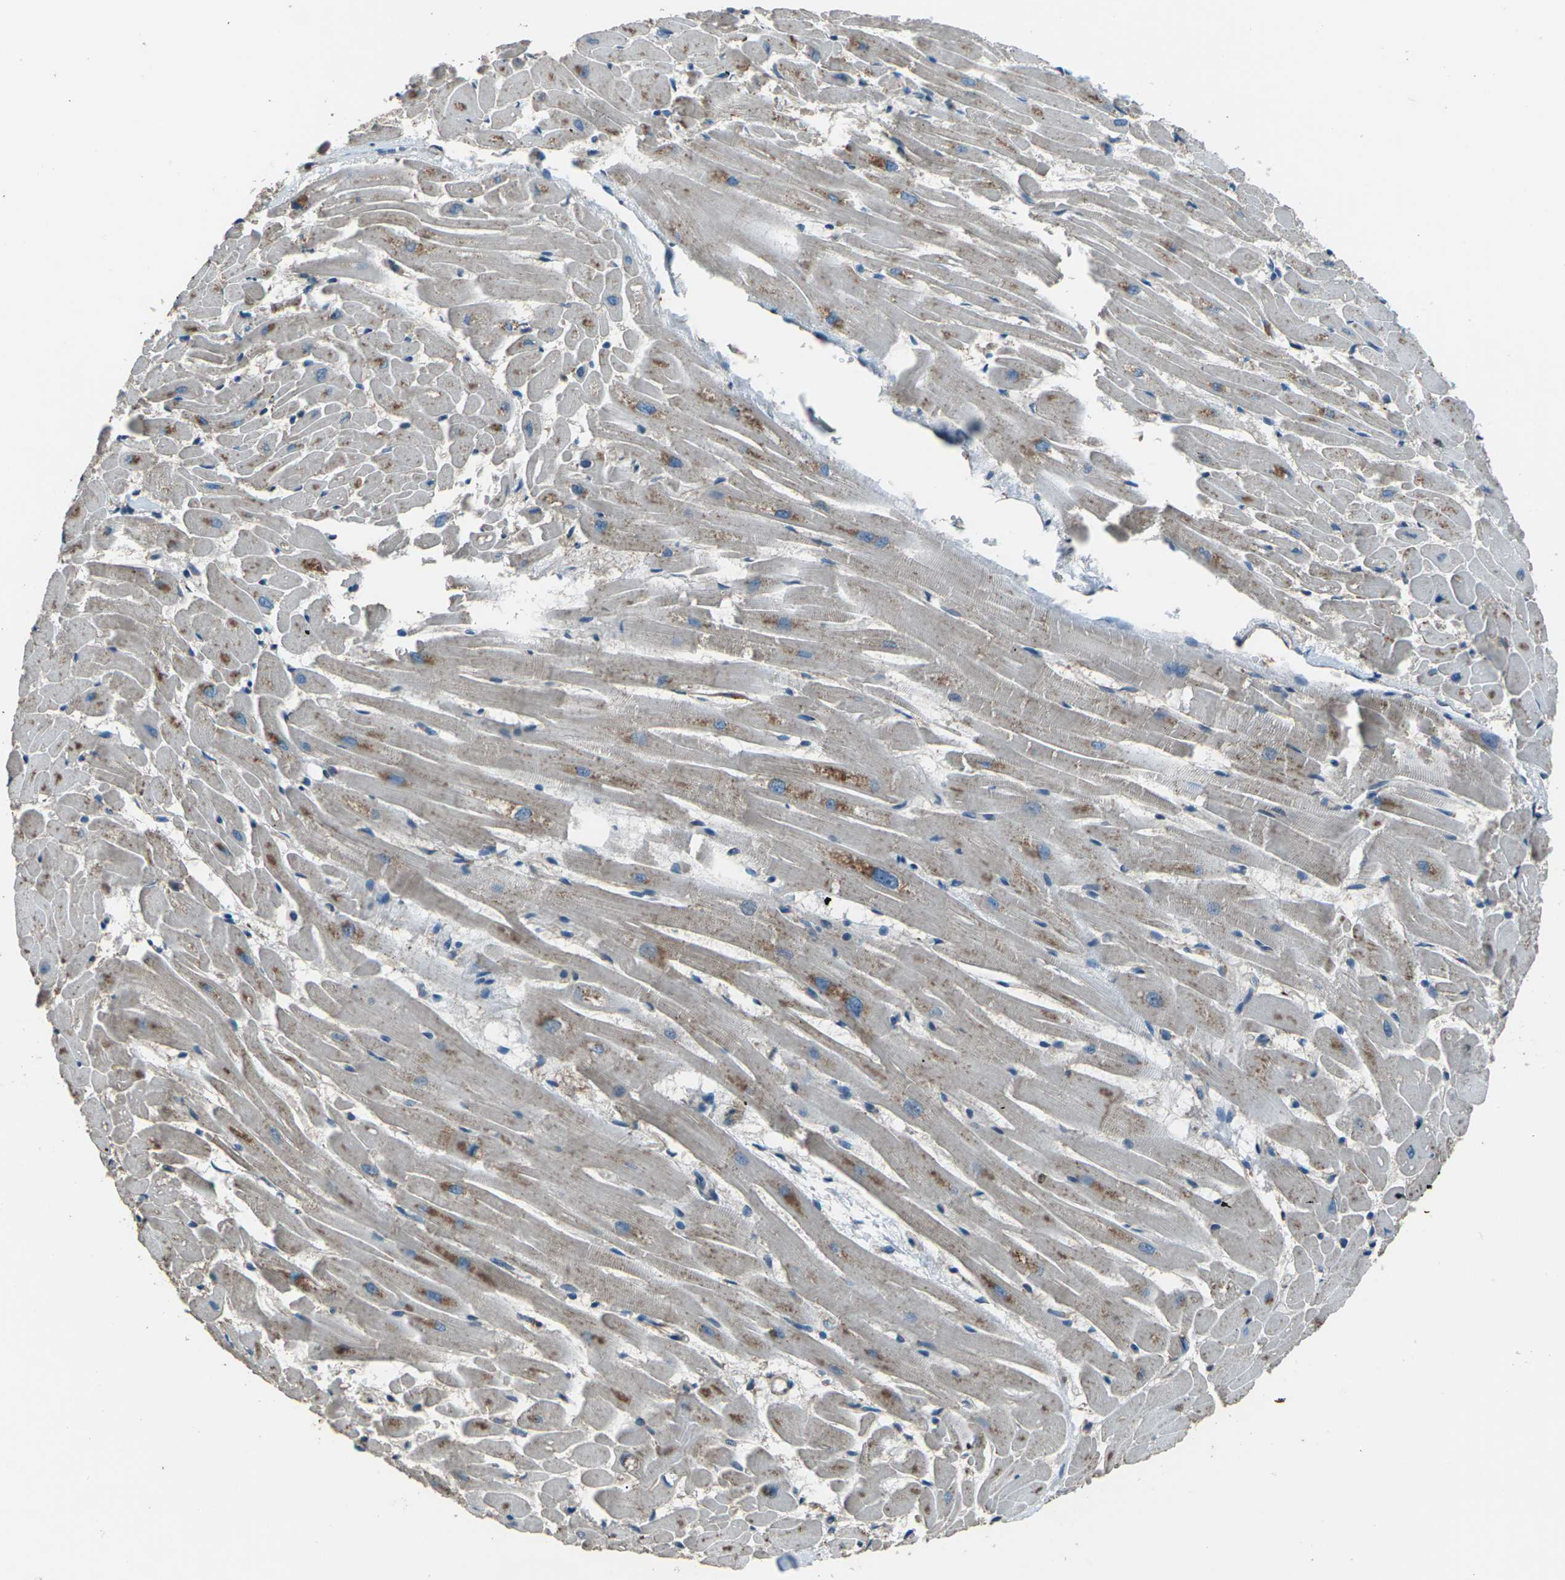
{"staining": {"intensity": "moderate", "quantity": ">75%", "location": "cytoplasmic/membranous"}, "tissue": "heart muscle", "cell_type": "Cardiomyocytes", "image_type": "normal", "snomed": [{"axis": "morphology", "description": "Normal tissue, NOS"}, {"axis": "topography", "description": "Heart"}], "caption": "Immunohistochemistry (IHC) (DAB) staining of normal human heart muscle shows moderate cytoplasmic/membranous protein positivity in about >75% of cardiomyocytes. The staining is performed using DAB brown chromogen to label protein expression. The nuclei are counter-stained blue using hematoxylin.", "gene": "CMTM4", "patient": {"sex": "female", "age": 19}}